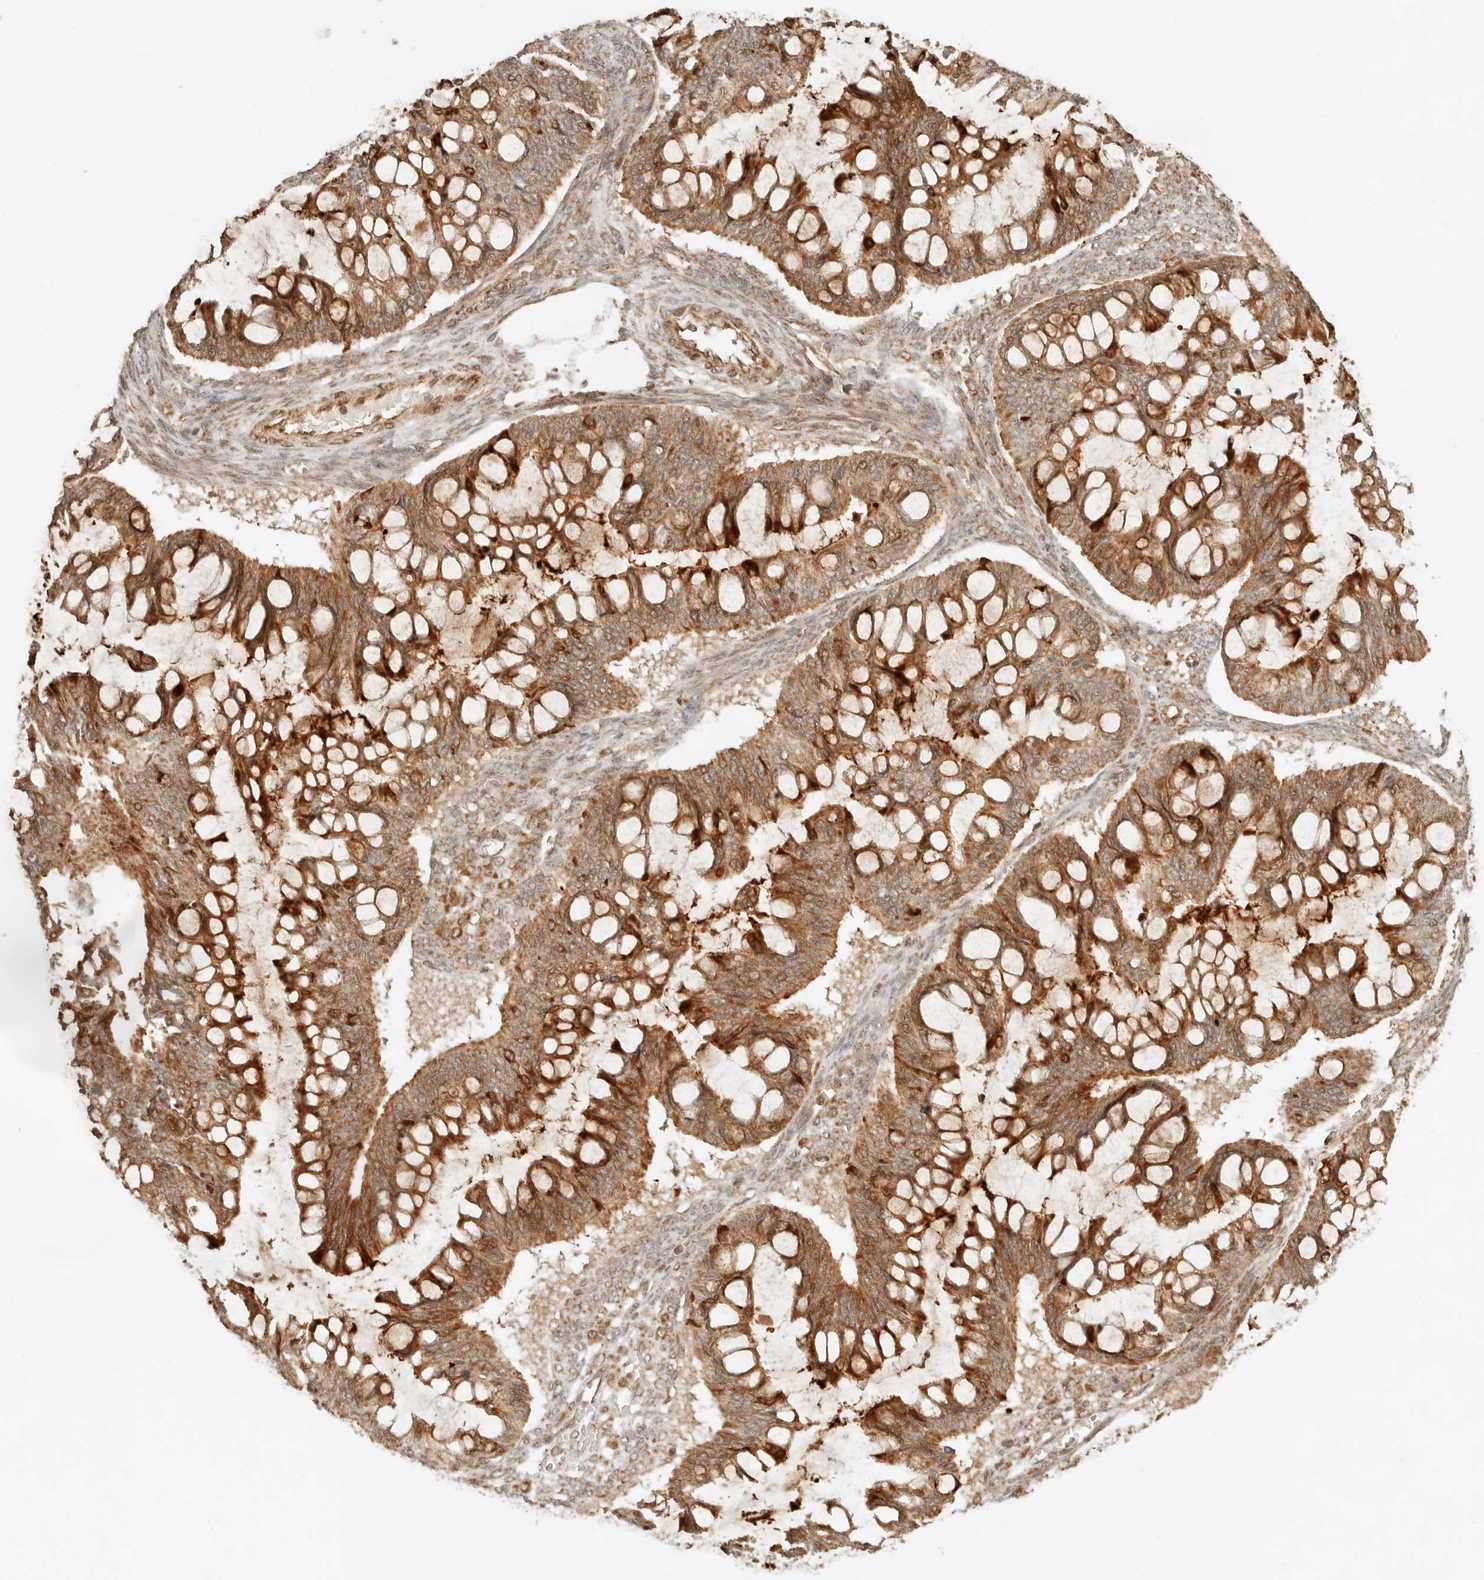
{"staining": {"intensity": "moderate", "quantity": ">75%", "location": "cytoplasmic/membranous"}, "tissue": "ovarian cancer", "cell_type": "Tumor cells", "image_type": "cancer", "snomed": [{"axis": "morphology", "description": "Cystadenocarcinoma, mucinous, NOS"}, {"axis": "topography", "description": "Ovary"}], "caption": "Tumor cells reveal moderate cytoplasmic/membranous expression in about >75% of cells in ovarian cancer (mucinous cystadenocarcinoma).", "gene": "BAALC", "patient": {"sex": "female", "age": 73}}